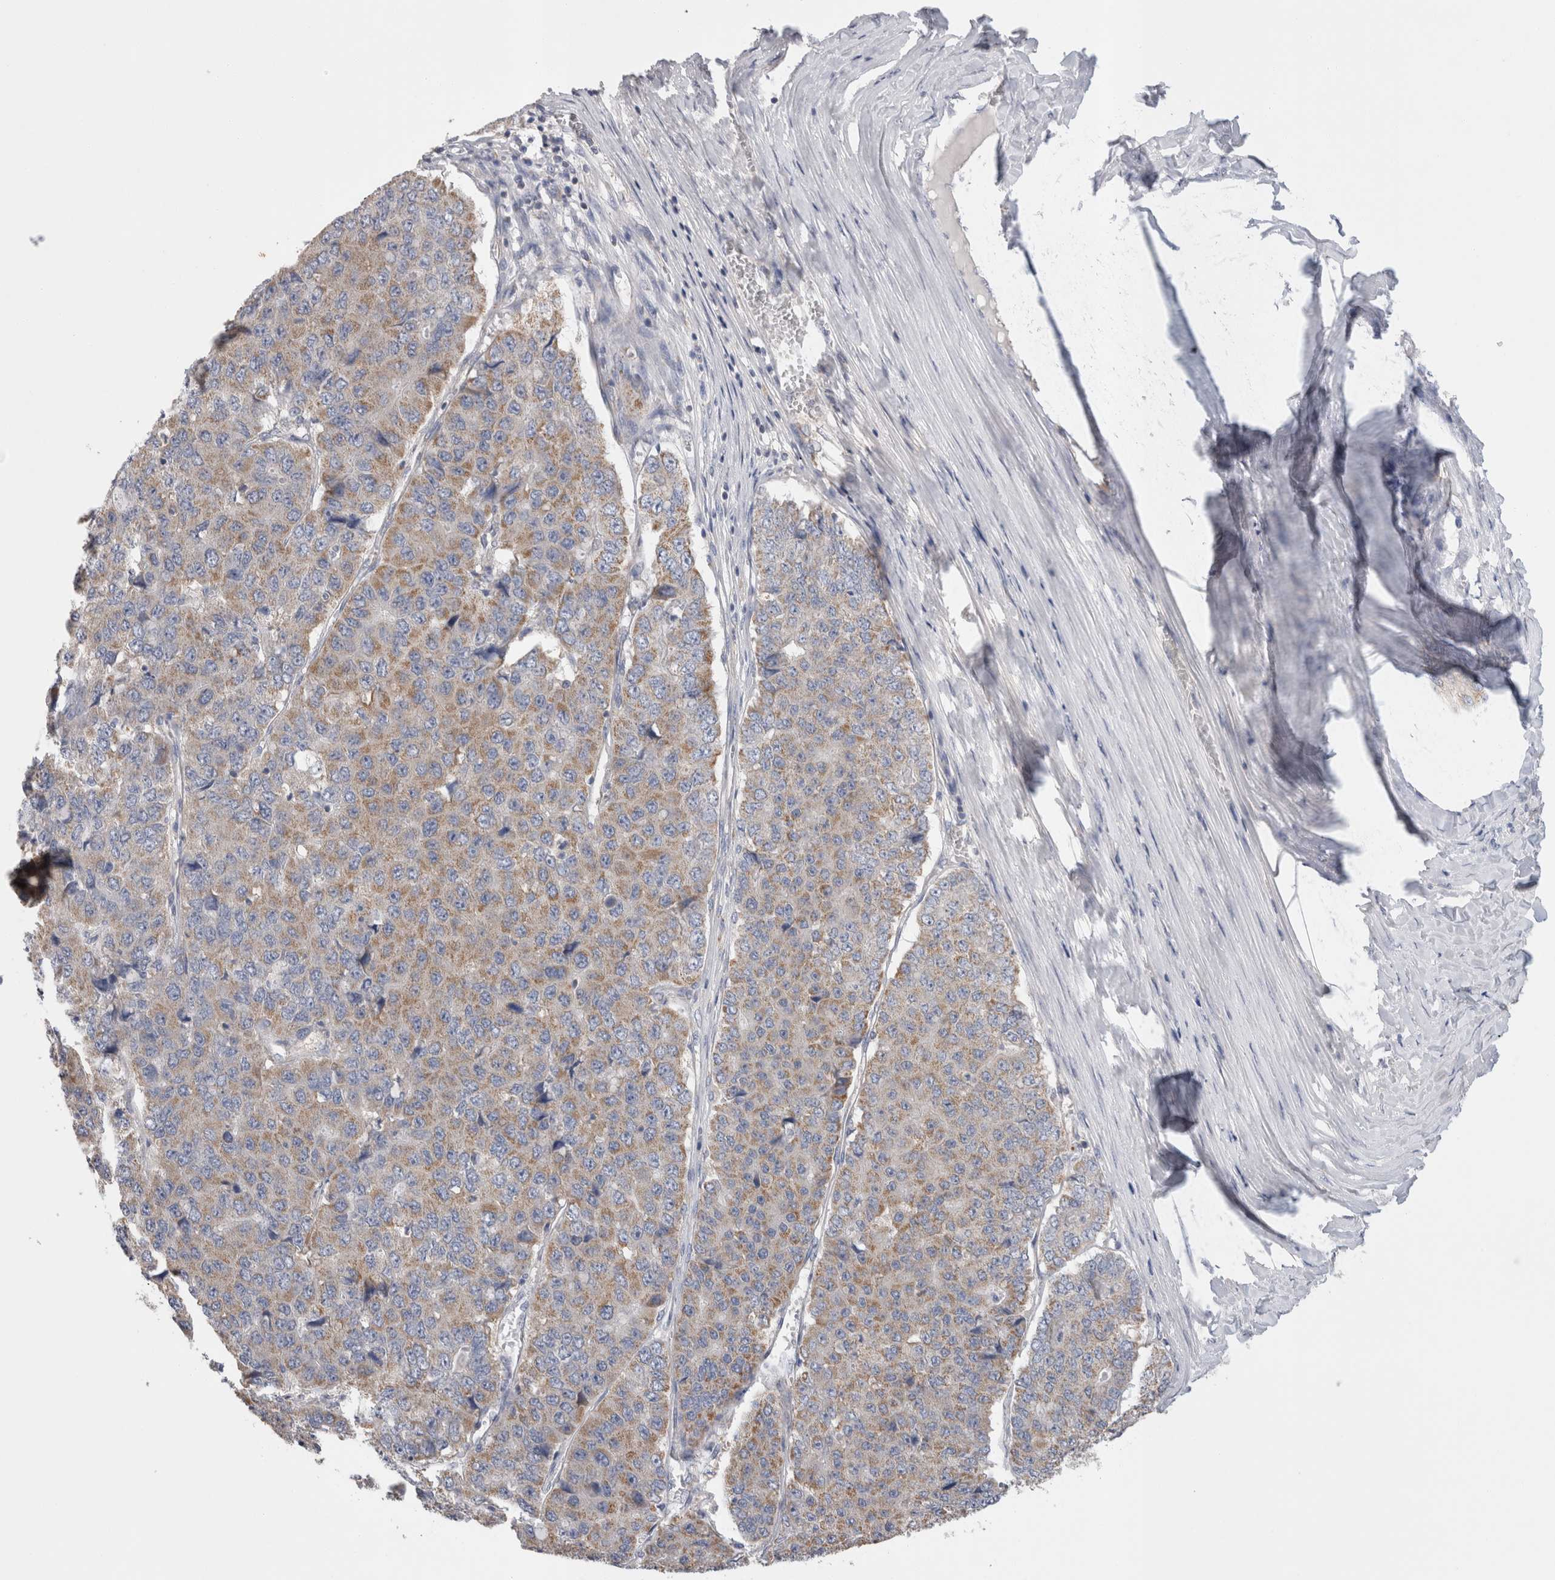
{"staining": {"intensity": "moderate", "quantity": "25%-75%", "location": "cytoplasmic/membranous"}, "tissue": "pancreatic cancer", "cell_type": "Tumor cells", "image_type": "cancer", "snomed": [{"axis": "morphology", "description": "Adenocarcinoma, NOS"}, {"axis": "topography", "description": "Pancreas"}], "caption": "An IHC micrograph of tumor tissue is shown. Protein staining in brown labels moderate cytoplasmic/membranous positivity in adenocarcinoma (pancreatic) within tumor cells. (DAB IHC with brightfield microscopy, high magnification).", "gene": "IARS2", "patient": {"sex": "male", "age": 50}}